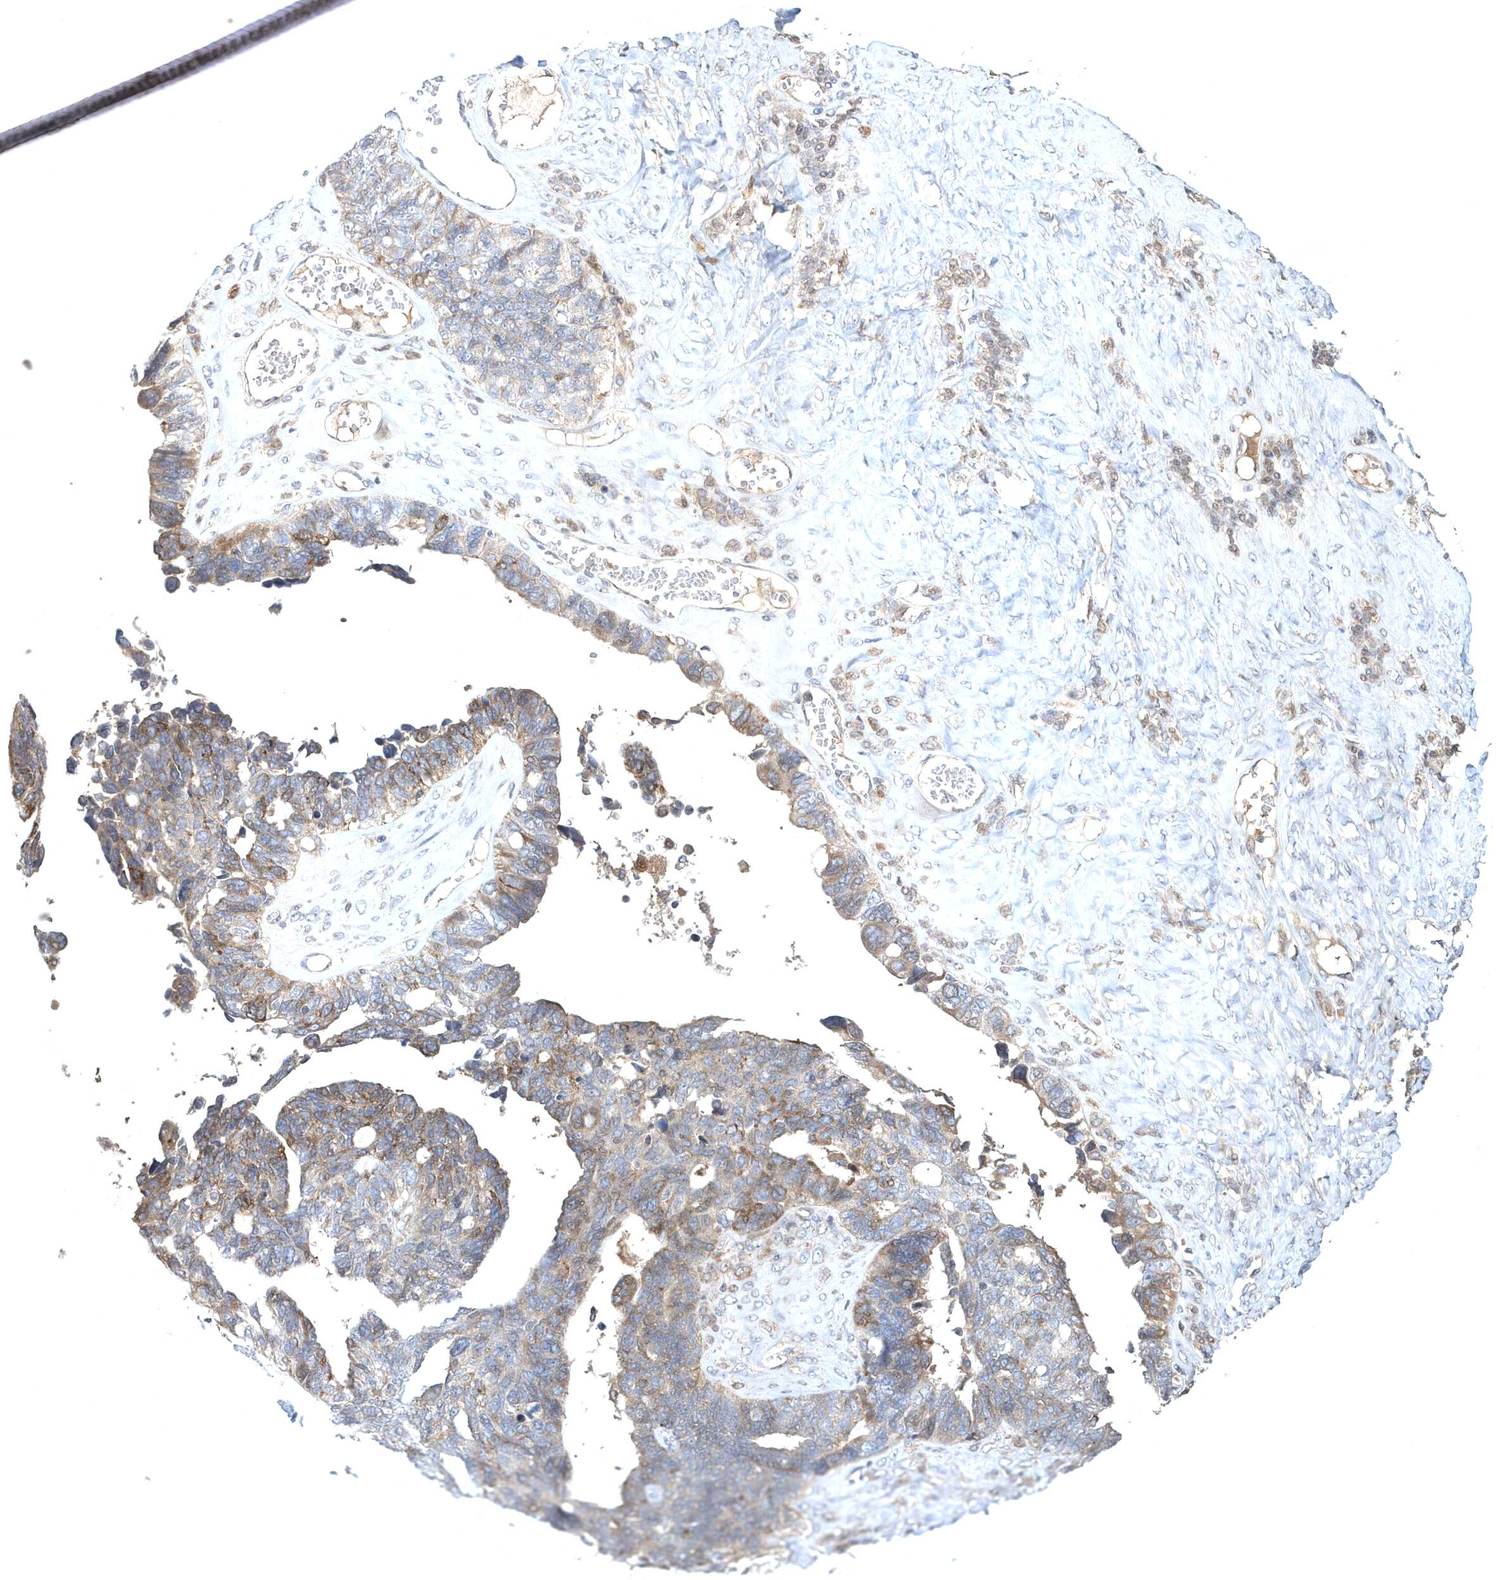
{"staining": {"intensity": "moderate", "quantity": "25%-75%", "location": "cytoplasmic/membranous"}, "tissue": "ovarian cancer", "cell_type": "Tumor cells", "image_type": "cancer", "snomed": [{"axis": "morphology", "description": "Cystadenocarcinoma, serous, NOS"}, {"axis": "topography", "description": "Ovary"}], "caption": "A histopathology image of human serous cystadenocarcinoma (ovarian) stained for a protein displays moderate cytoplasmic/membranous brown staining in tumor cells.", "gene": "HMGCS1", "patient": {"sex": "female", "age": 79}}